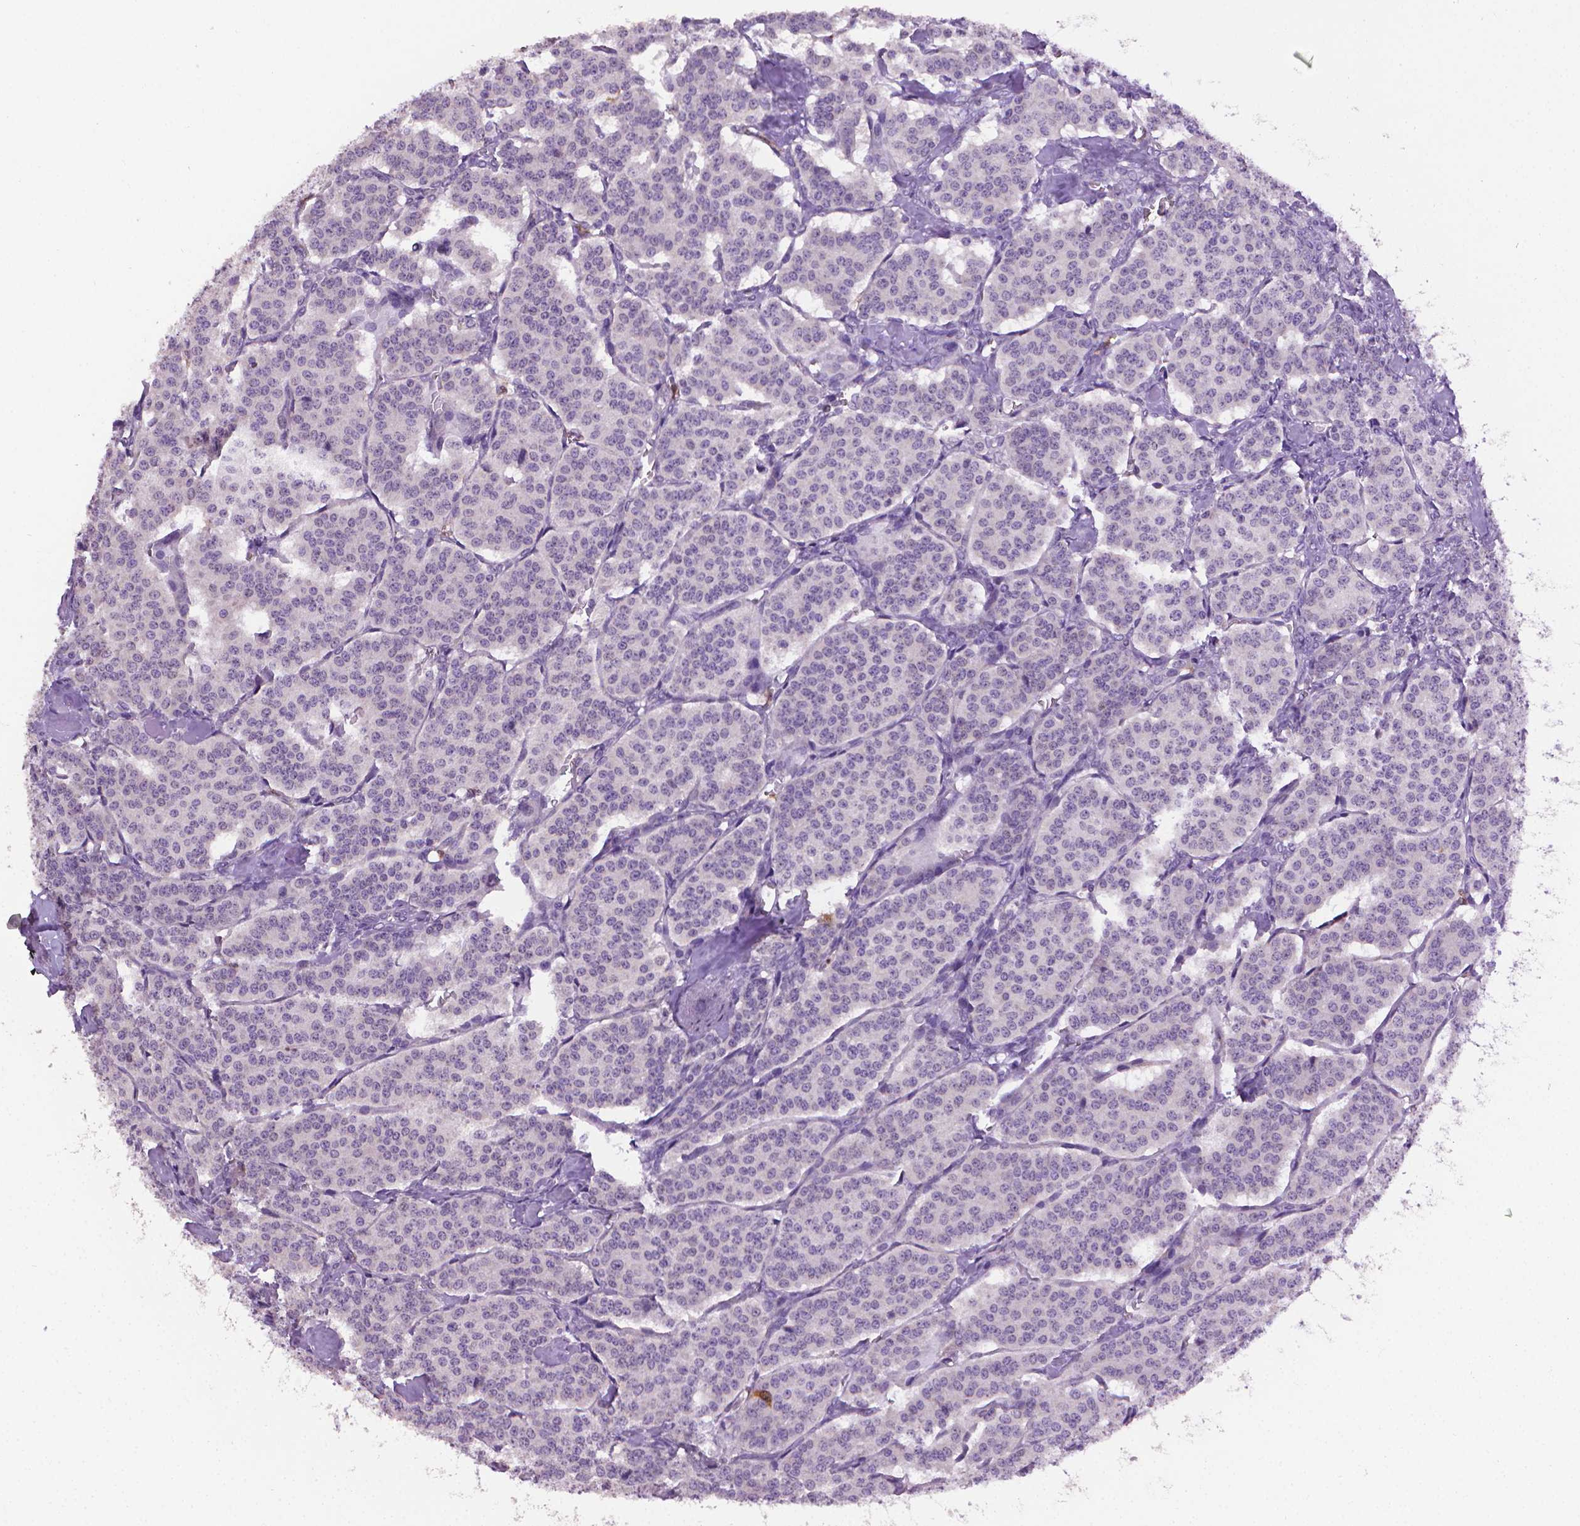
{"staining": {"intensity": "negative", "quantity": "none", "location": "none"}, "tissue": "carcinoid", "cell_type": "Tumor cells", "image_type": "cancer", "snomed": [{"axis": "morphology", "description": "Carcinoid, malignant, NOS"}, {"axis": "topography", "description": "Lung"}], "caption": "Carcinoid was stained to show a protein in brown. There is no significant expression in tumor cells.", "gene": "CDKN2D", "patient": {"sex": "female", "age": 46}}